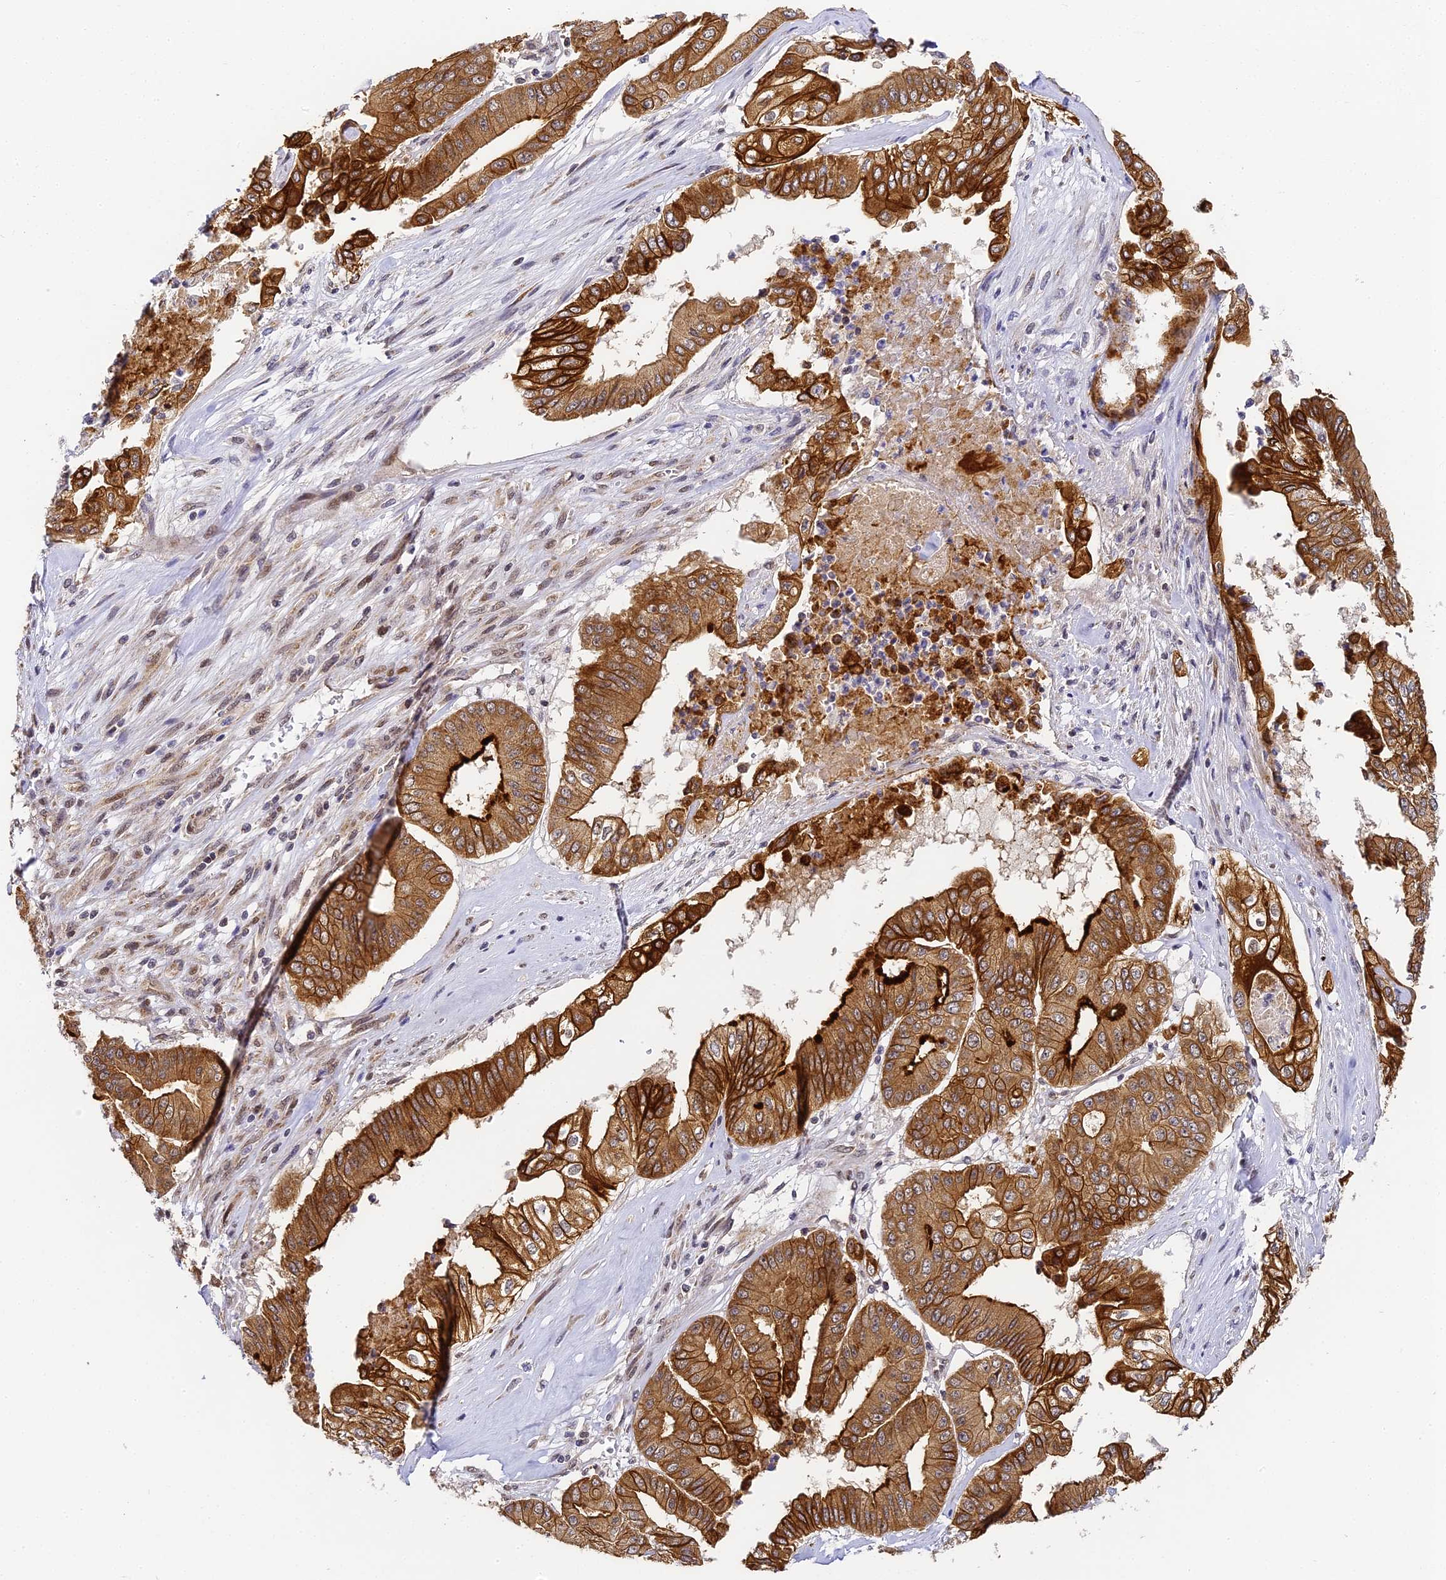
{"staining": {"intensity": "strong", "quantity": ">75%", "location": "cytoplasmic/membranous"}, "tissue": "pancreatic cancer", "cell_type": "Tumor cells", "image_type": "cancer", "snomed": [{"axis": "morphology", "description": "Adenocarcinoma, NOS"}, {"axis": "topography", "description": "Pancreas"}], "caption": "Immunohistochemical staining of human pancreatic adenocarcinoma reveals high levels of strong cytoplasmic/membranous protein staining in approximately >75% of tumor cells. Using DAB (brown) and hematoxylin (blue) stains, captured at high magnification using brightfield microscopy.", "gene": "DNAAF10", "patient": {"sex": "female", "age": 77}}